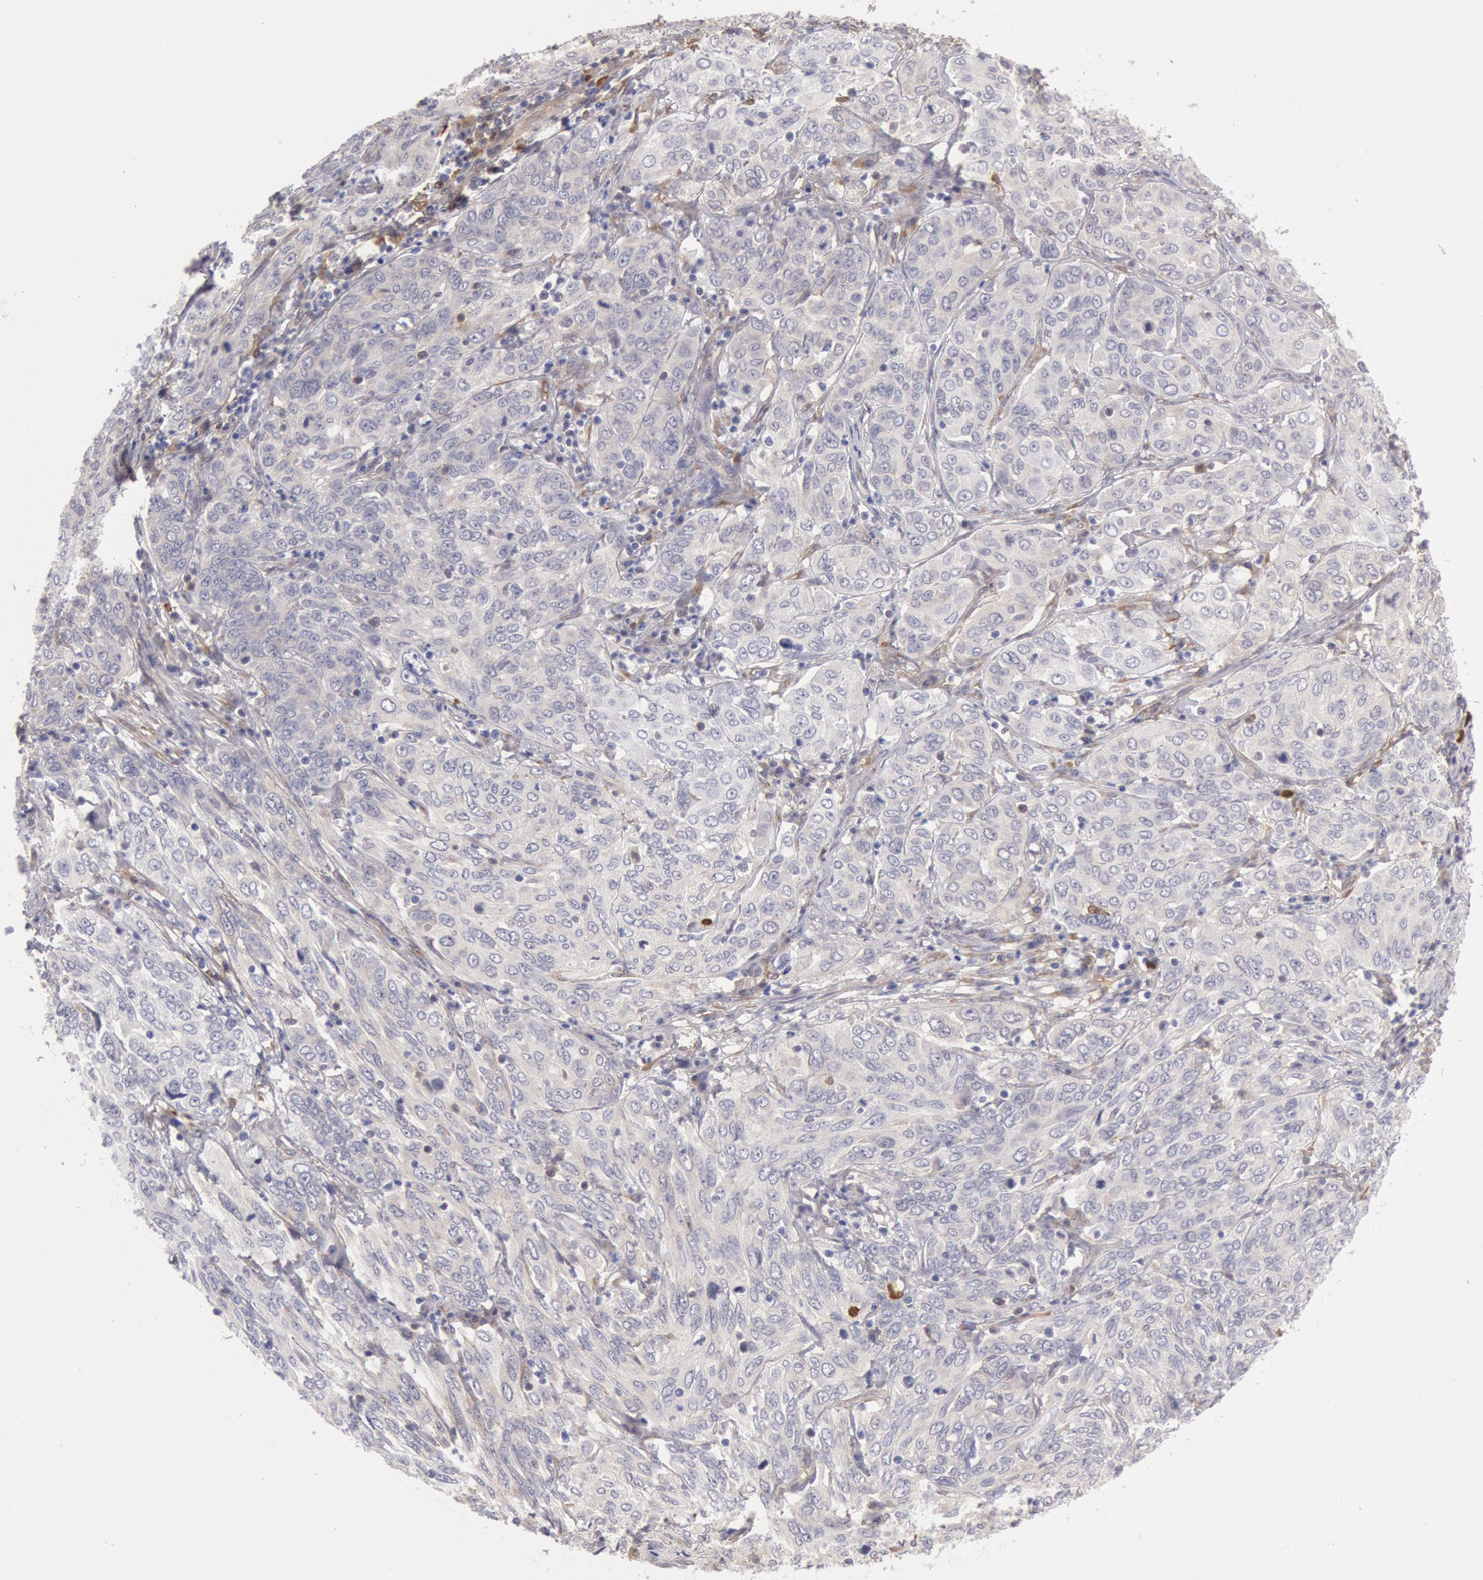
{"staining": {"intensity": "negative", "quantity": "none", "location": "none"}, "tissue": "cervical cancer", "cell_type": "Tumor cells", "image_type": "cancer", "snomed": [{"axis": "morphology", "description": "Squamous cell carcinoma, NOS"}, {"axis": "topography", "description": "Cervix"}], "caption": "IHC micrograph of squamous cell carcinoma (cervical) stained for a protein (brown), which displays no staining in tumor cells.", "gene": "CCDC50", "patient": {"sex": "female", "age": 38}}